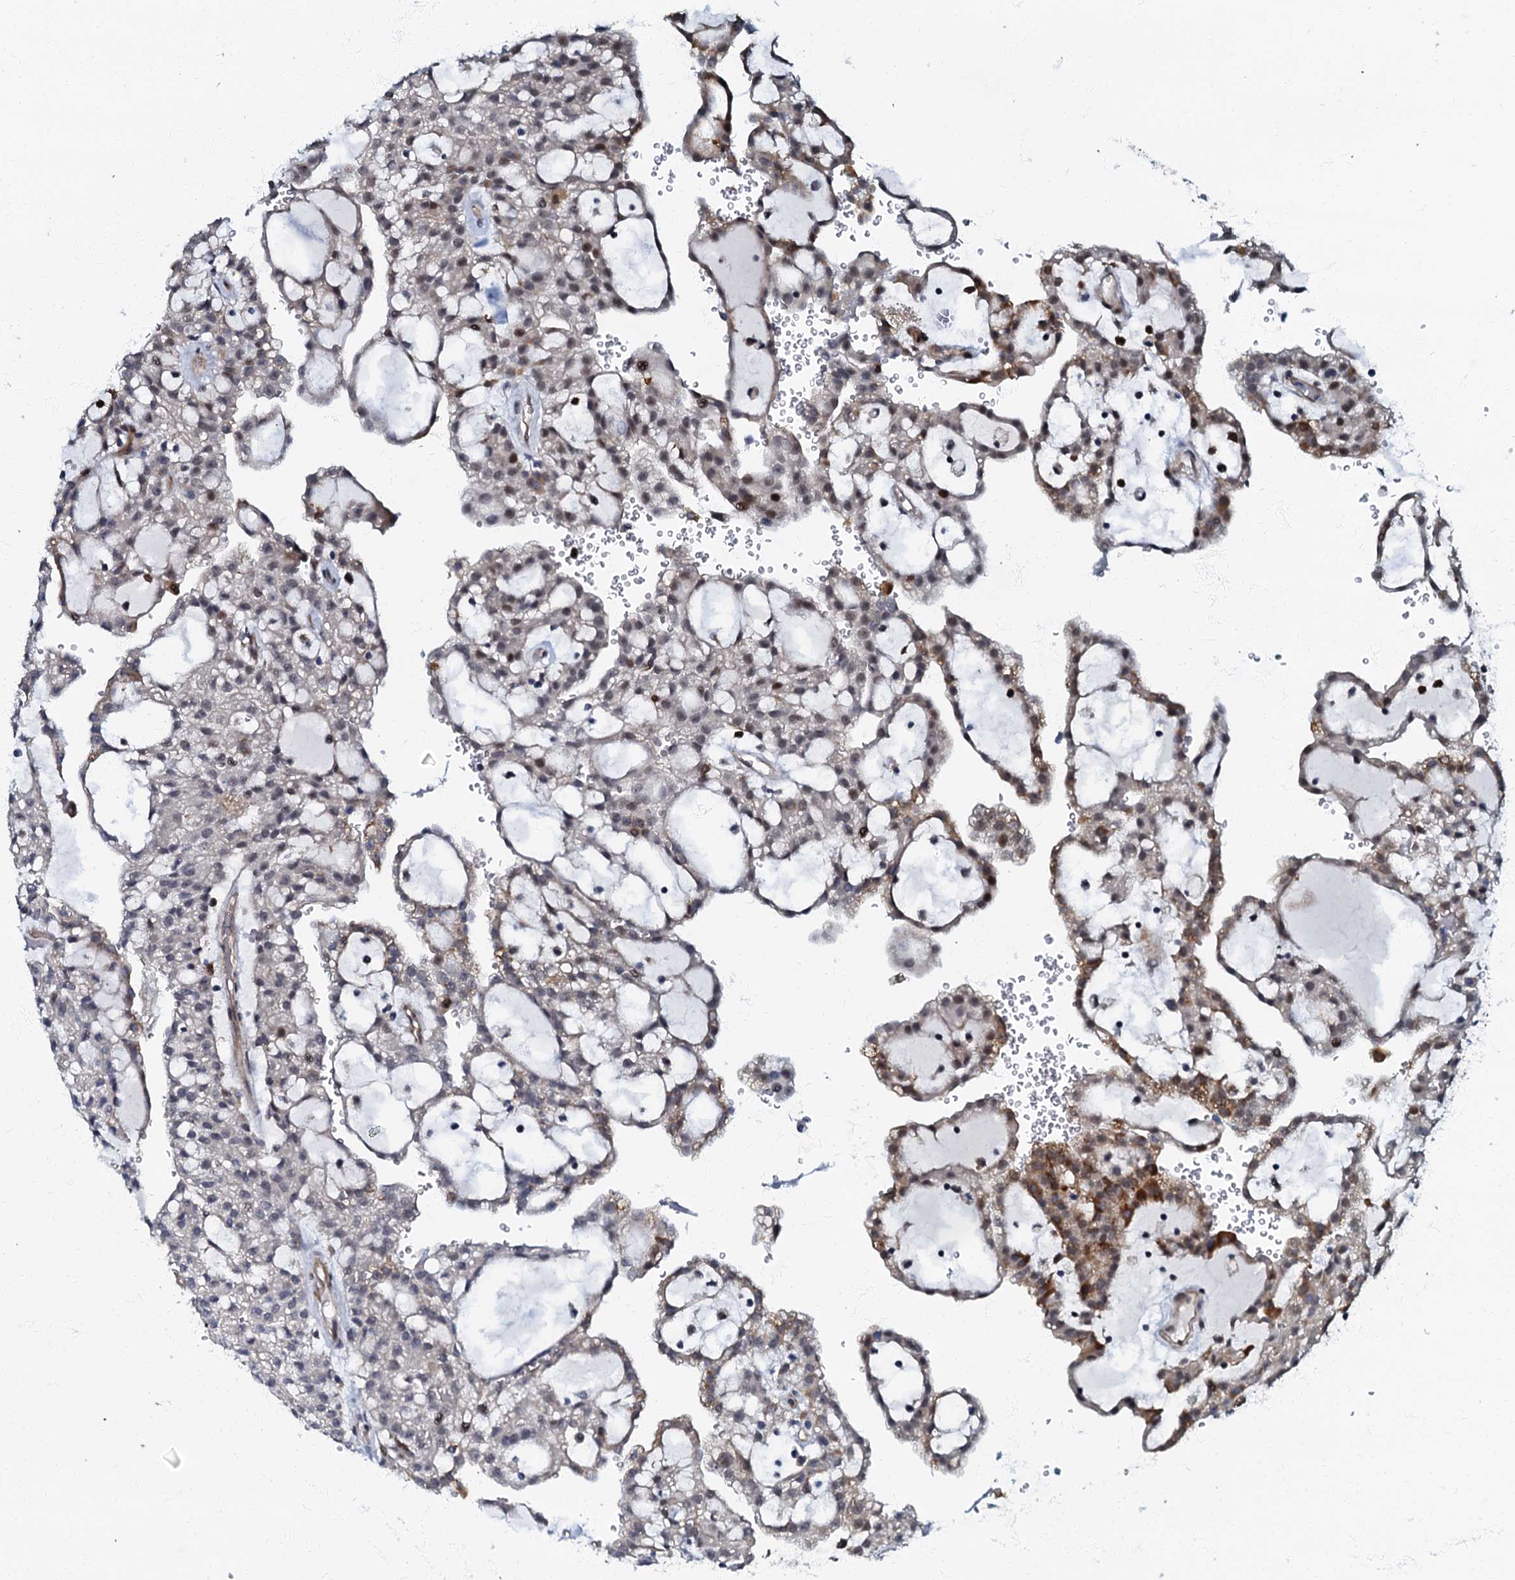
{"staining": {"intensity": "moderate", "quantity": "<25%", "location": "nuclear"}, "tissue": "renal cancer", "cell_type": "Tumor cells", "image_type": "cancer", "snomed": [{"axis": "morphology", "description": "Adenocarcinoma, NOS"}, {"axis": "topography", "description": "Kidney"}], "caption": "Tumor cells demonstrate low levels of moderate nuclear expression in approximately <25% of cells in human renal cancer.", "gene": "OLAH", "patient": {"sex": "male", "age": 63}}